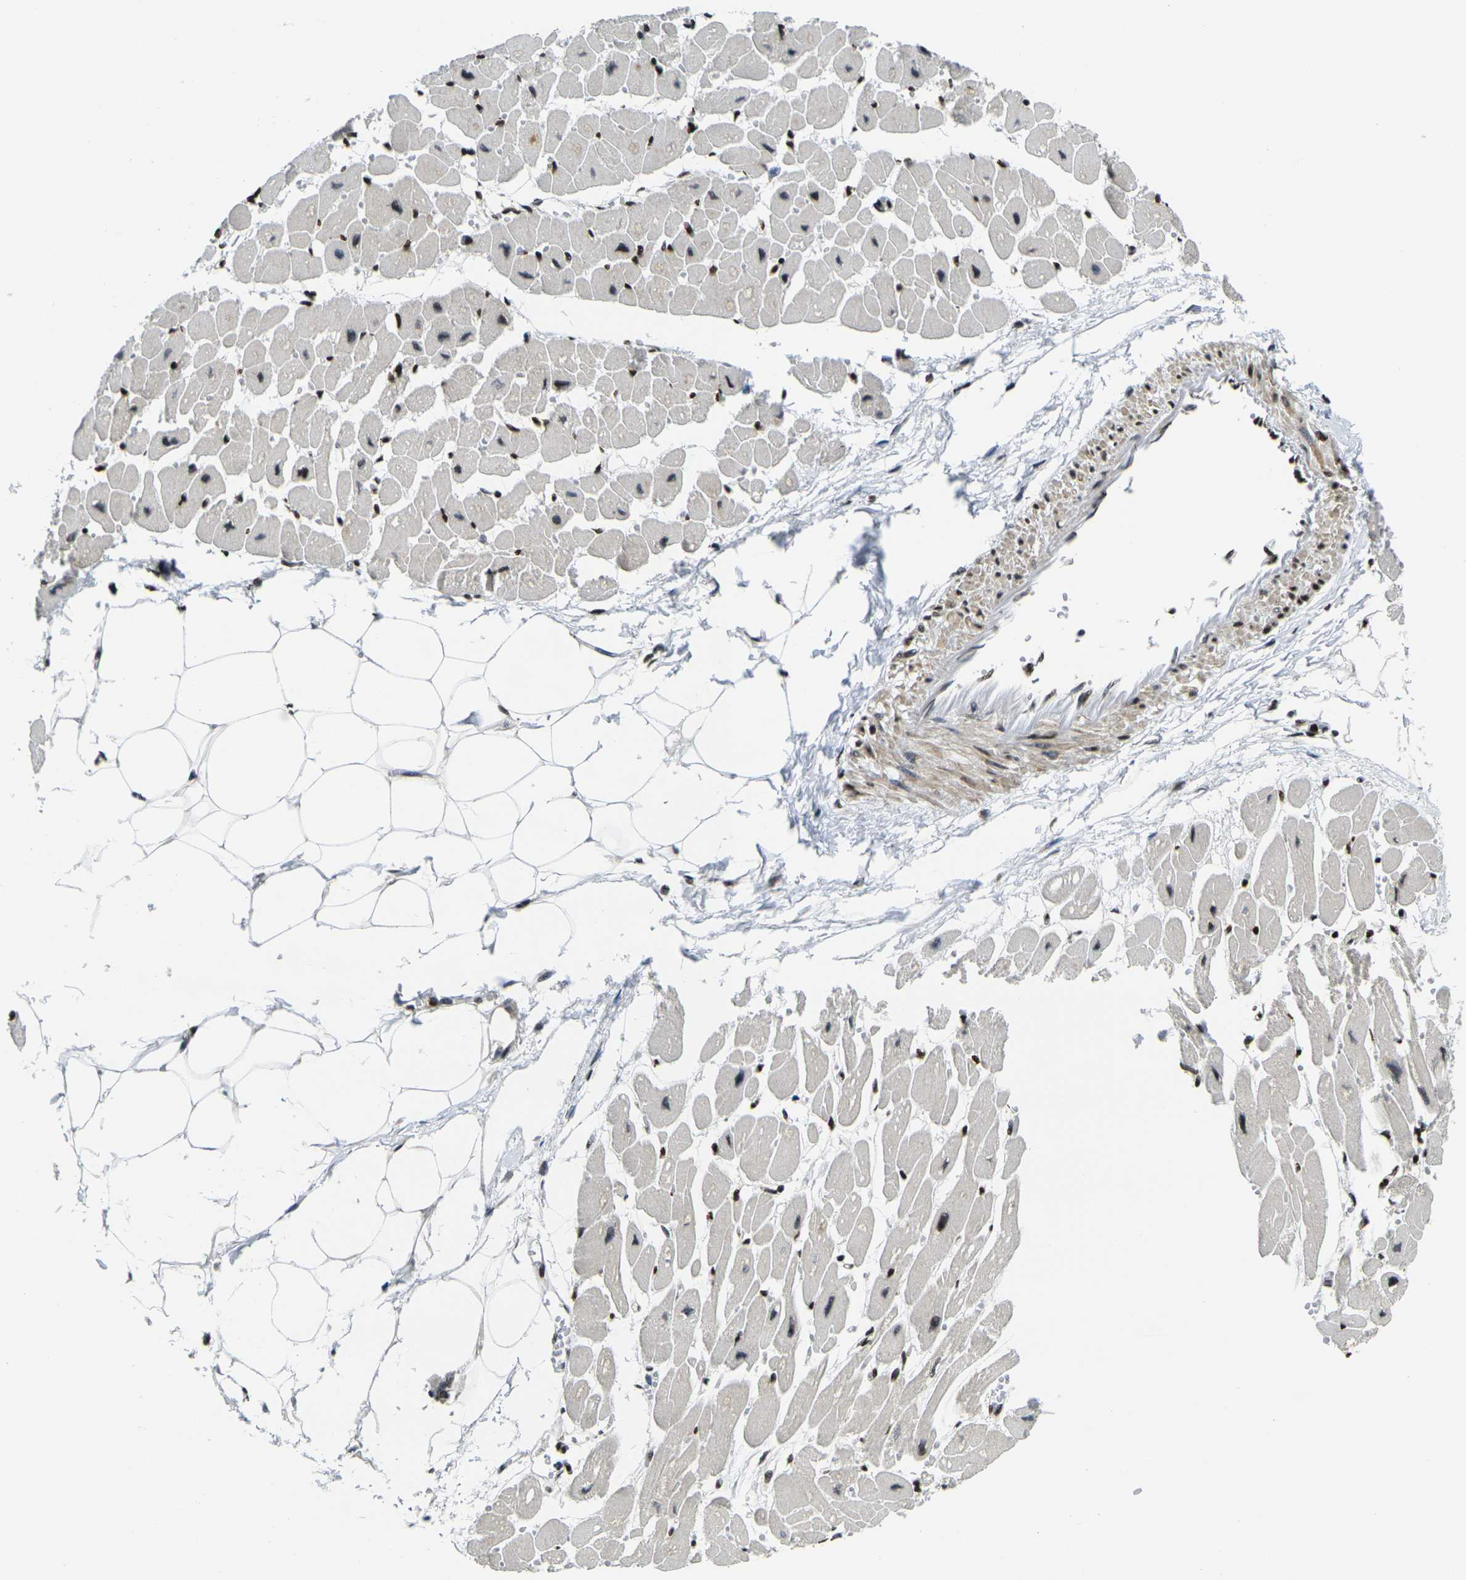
{"staining": {"intensity": "strong", "quantity": ">75%", "location": "nuclear"}, "tissue": "heart muscle", "cell_type": "Cardiomyocytes", "image_type": "normal", "snomed": [{"axis": "morphology", "description": "Normal tissue, NOS"}, {"axis": "topography", "description": "Heart"}], "caption": "DAB immunohistochemical staining of unremarkable human heart muscle demonstrates strong nuclear protein staining in approximately >75% of cardiomyocytes. (Brightfield microscopy of DAB IHC at high magnification).", "gene": "H1", "patient": {"sex": "female", "age": 54}}